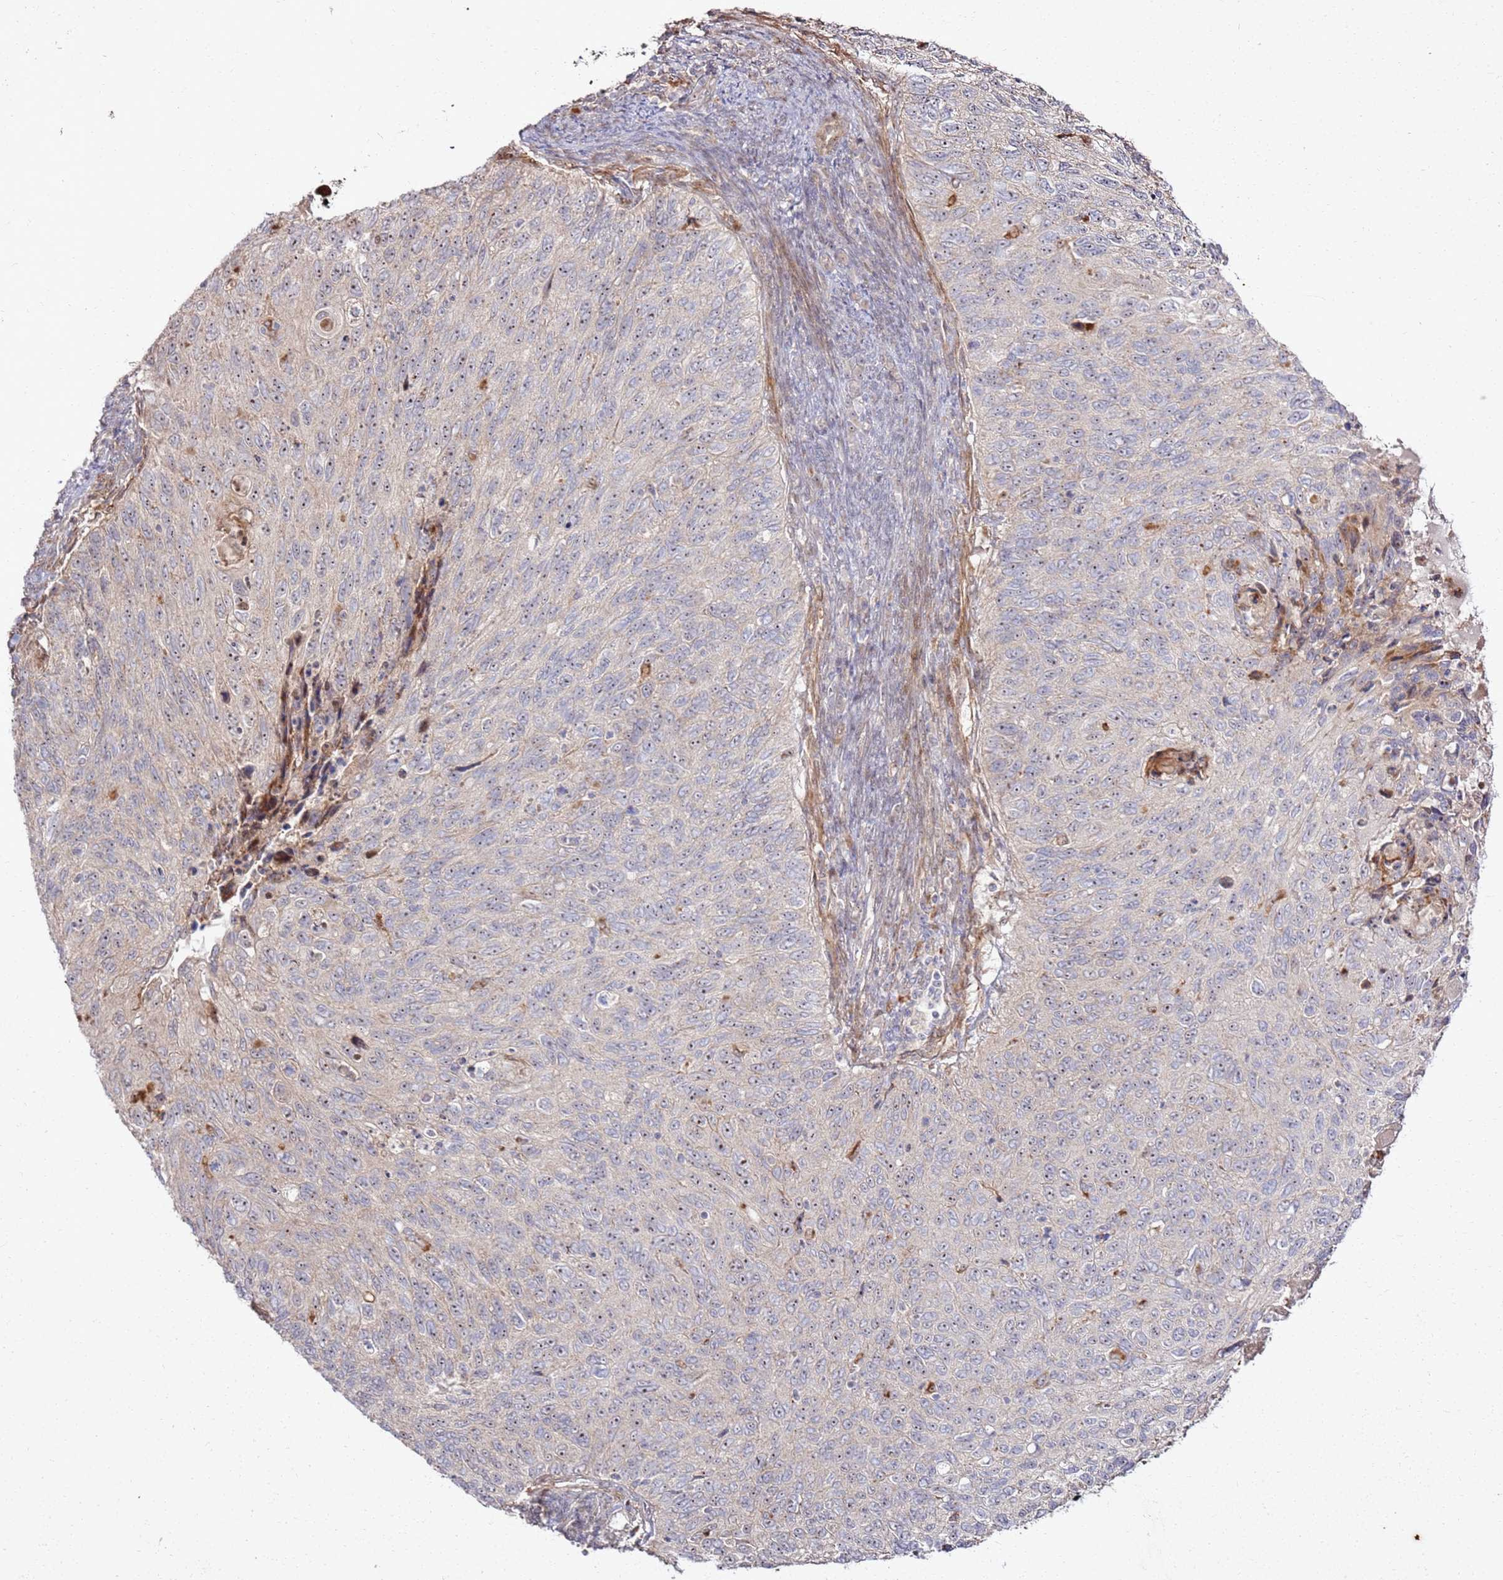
{"staining": {"intensity": "moderate", "quantity": "<25%", "location": "nuclear"}, "tissue": "cervical cancer", "cell_type": "Tumor cells", "image_type": "cancer", "snomed": [{"axis": "morphology", "description": "Squamous cell carcinoma, NOS"}, {"axis": "topography", "description": "Cervix"}], "caption": "A histopathology image of human squamous cell carcinoma (cervical) stained for a protein demonstrates moderate nuclear brown staining in tumor cells.", "gene": "CNPY1", "patient": {"sex": "female", "age": 70}}